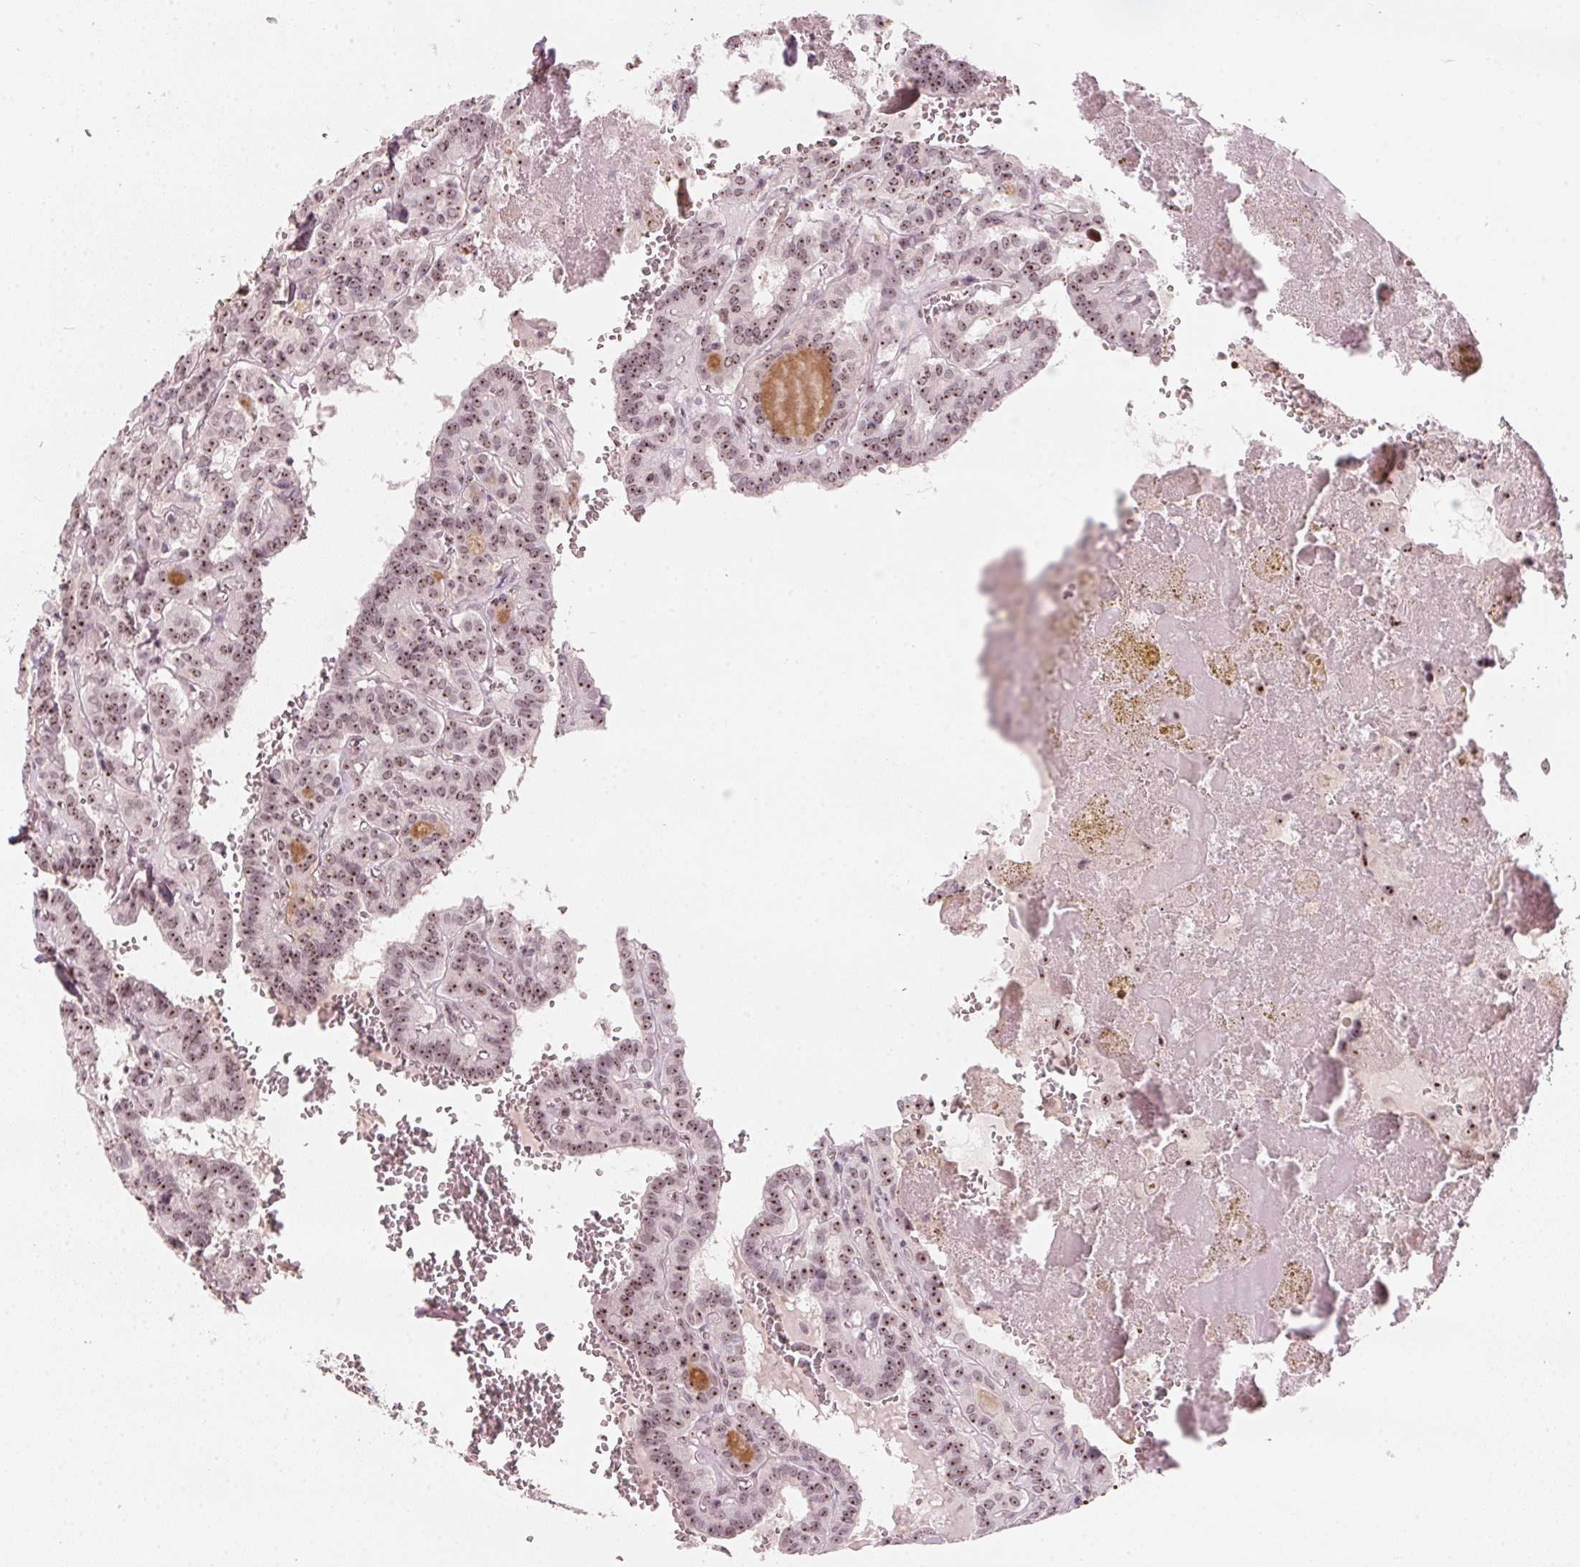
{"staining": {"intensity": "moderate", "quantity": ">75%", "location": "nuclear"}, "tissue": "thyroid cancer", "cell_type": "Tumor cells", "image_type": "cancer", "snomed": [{"axis": "morphology", "description": "Papillary adenocarcinoma, NOS"}, {"axis": "topography", "description": "Thyroid gland"}], "caption": "High-magnification brightfield microscopy of thyroid papillary adenocarcinoma stained with DAB (3,3'-diaminobenzidine) (brown) and counterstained with hematoxylin (blue). tumor cells exhibit moderate nuclear positivity is appreciated in about>75% of cells. The staining is performed using DAB (3,3'-diaminobenzidine) brown chromogen to label protein expression. The nuclei are counter-stained blue using hematoxylin.", "gene": "DNTTIP2", "patient": {"sex": "female", "age": 21}}